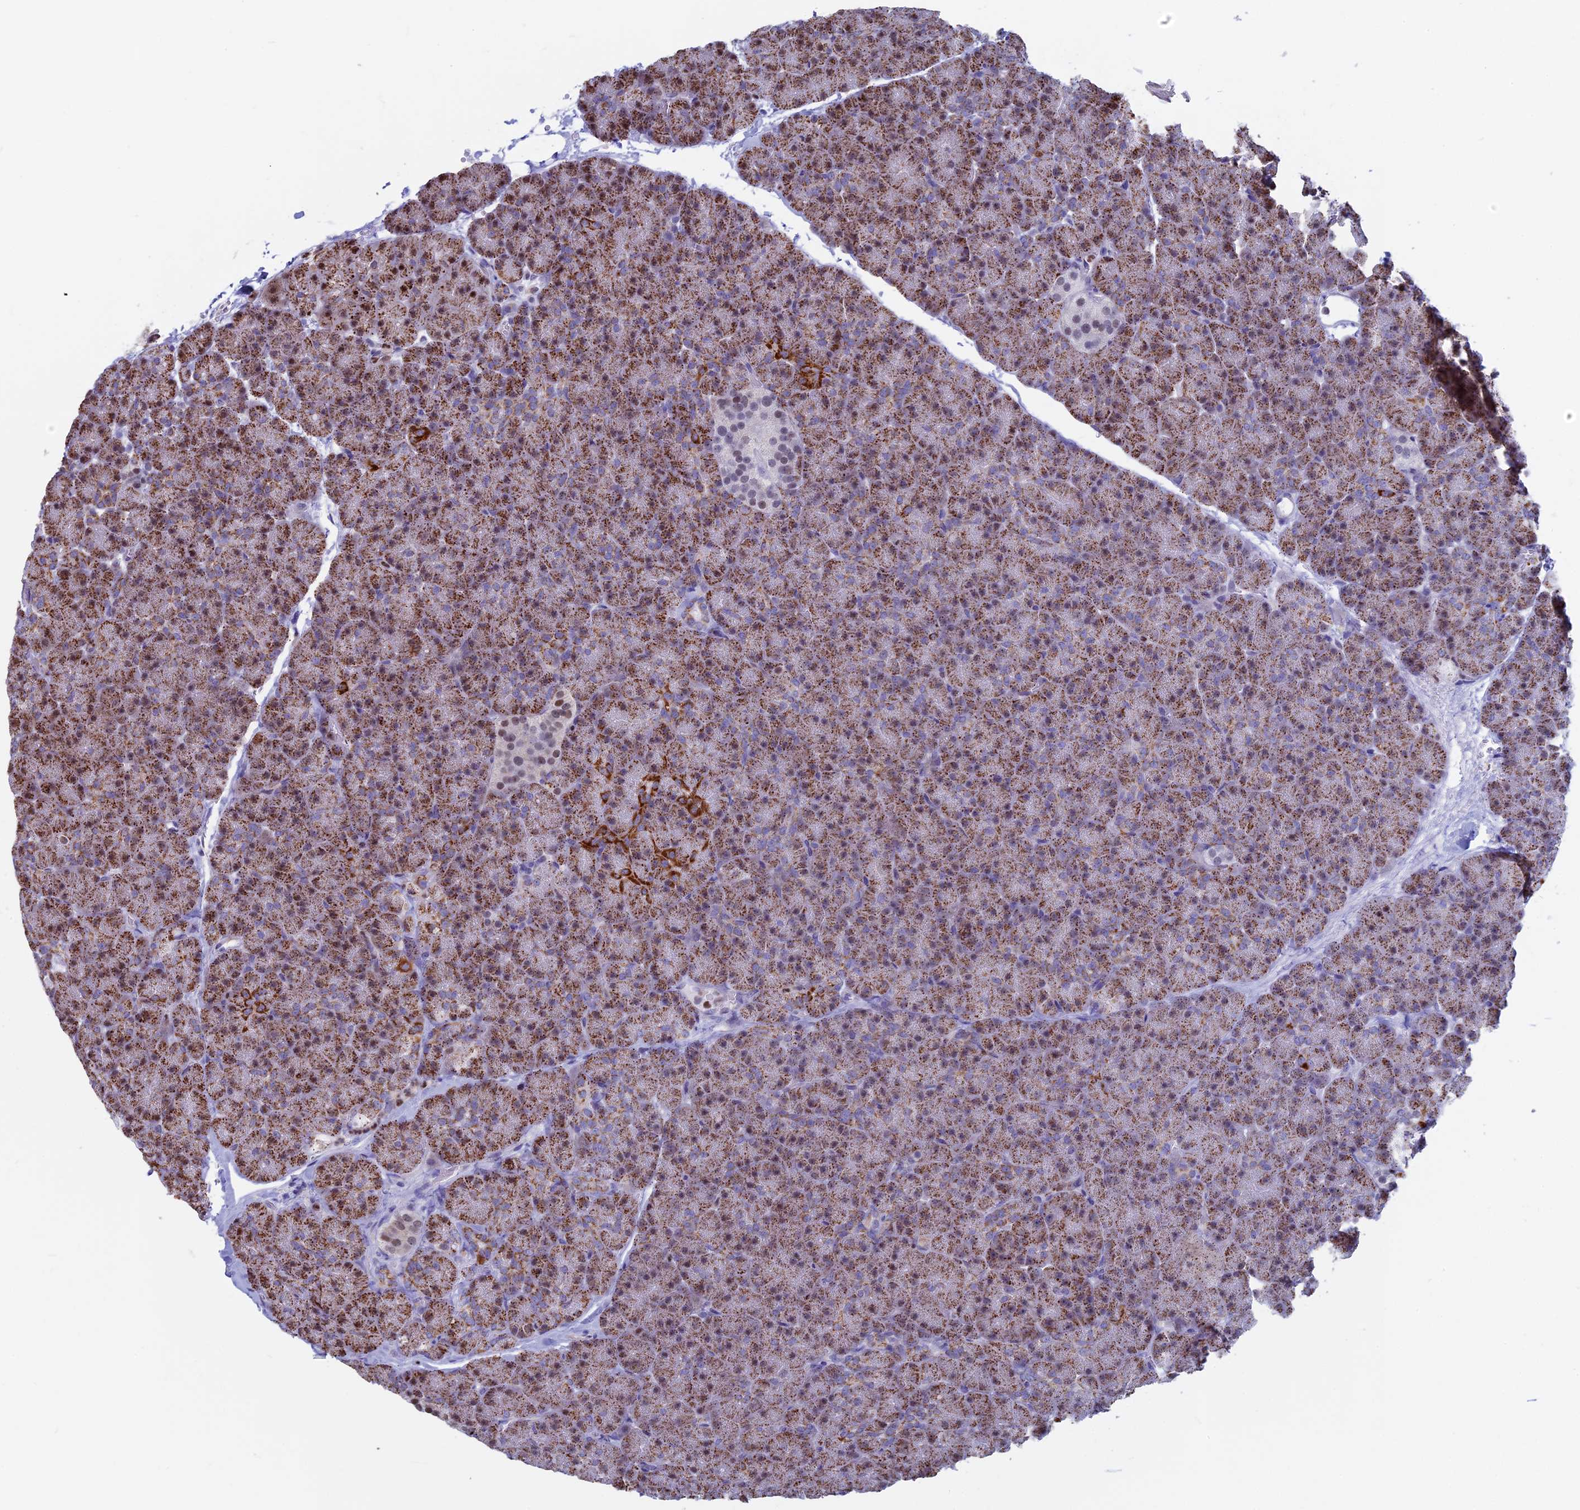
{"staining": {"intensity": "moderate", "quantity": ">75%", "location": "cytoplasmic/membranous,nuclear"}, "tissue": "pancreas", "cell_type": "Exocrine glandular cells", "image_type": "normal", "snomed": [{"axis": "morphology", "description": "Normal tissue, NOS"}, {"axis": "topography", "description": "Pancreas"}], "caption": "Unremarkable pancreas shows moderate cytoplasmic/membranous,nuclear staining in approximately >75% of exocrine glandular cells (Stains: DAB in brown, nuclei in blue, Microscopy: brightfield microscopy at high magnification)..", "gene": "ACSS1", "patient": {"sex": "male", "age": 36}}